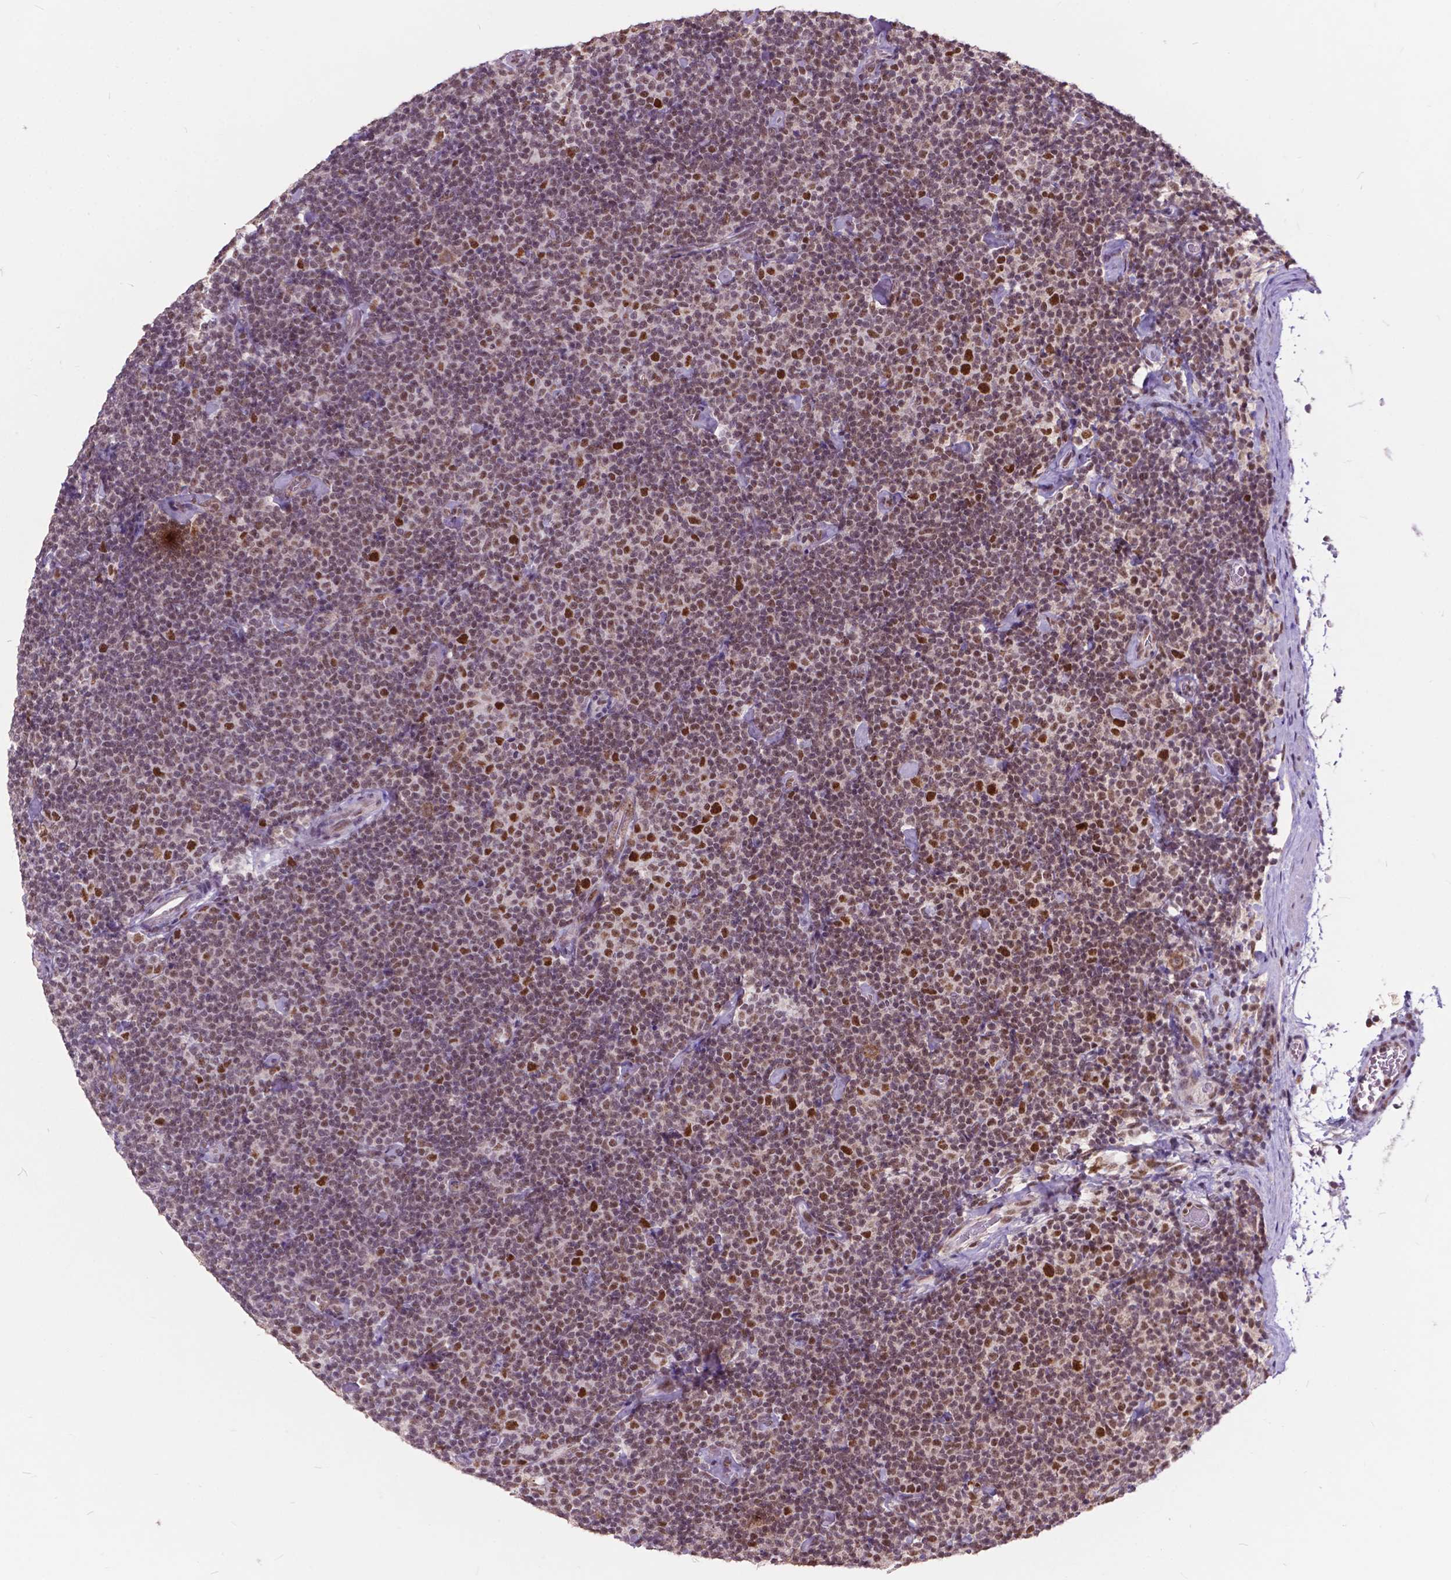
{"staining": {"intensity": "moderate", "quantity": "25%-75%", "location": "nuclear"}, "tissue": "lymphoma", "cell_type": "Tumor cells", "image_type": "cancer", "snomed": [{"axis": "morphology", "description": "Malignant lymphoma, non-Hodgkin's type, Low grade"}, {"axis": "topography", "description": "Lymph node"}], "caption": "Brown immunohistochemical staining in low-grade malignant lymphoma, non-Hodgkin's type shows moderate nuclear staining in approximately 25%-75% of tumor cells. (DAB (3,3'-diaminobenzidine) IHC with brightfield microscopy, high magnification).", "gene": "MSH2", "patient": {"sex": "male", "age": 81}}